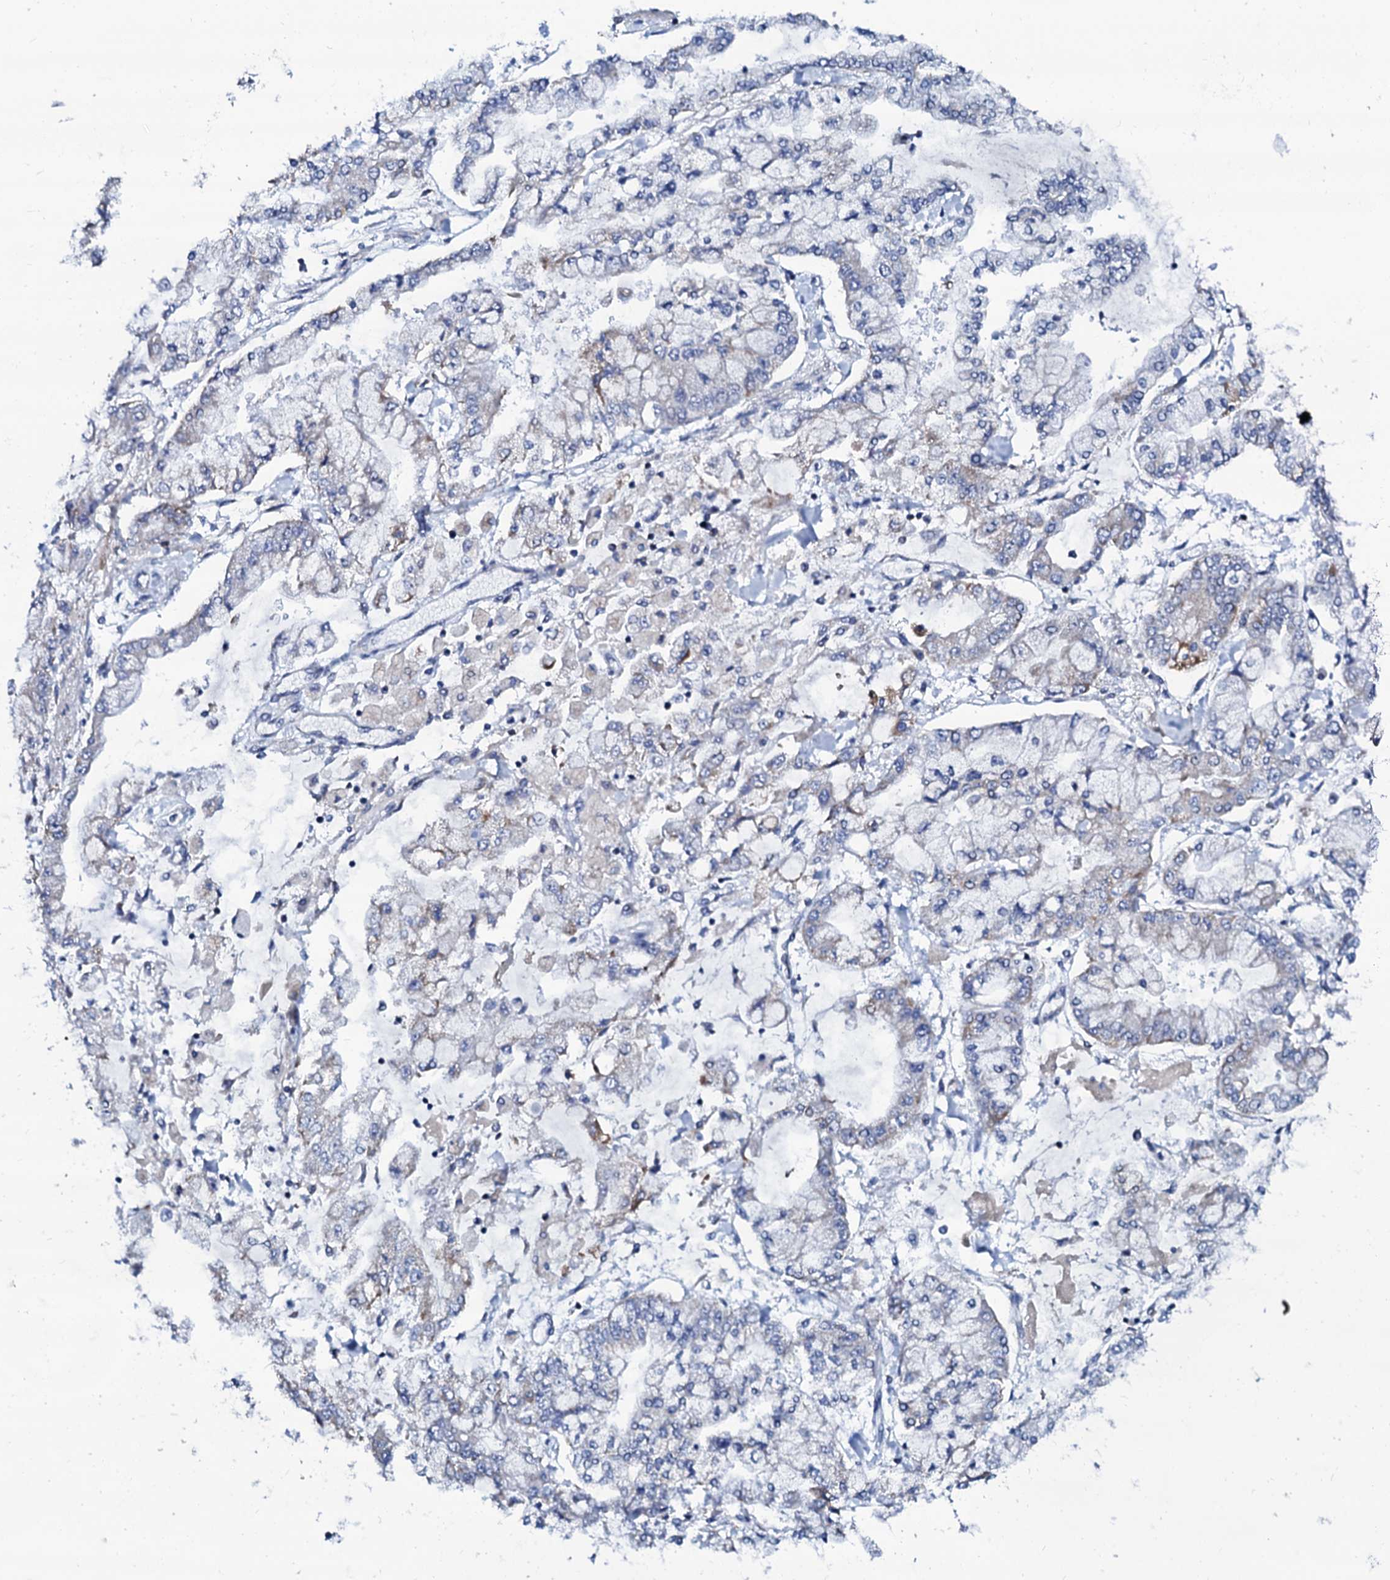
{"staining": {"intensity": "negative", "quantity": "none", "location": "none"}, "tissue": "stomach cancer", "cell_type": "Tumor cells", "image_type": "cancer", "snomed": [{"axis": "morphology", "description": "Normal tissue, NOS"}, {"axis": "morphology", "description": "Adenocarcinoma, NOS"}, {"axis": "topography", "description": "Stomach, upper"}, {"axis": "topography", "description": "Stomach"}], "caption": "Immunohistochemistry (IHC) image of human adenocarcinoma (stomach) stained for a protein (brown), which exhibits no positivity in tumor cells.", "gene": "SLC37A4", "patient": {"sex": "male", "age": 76}}